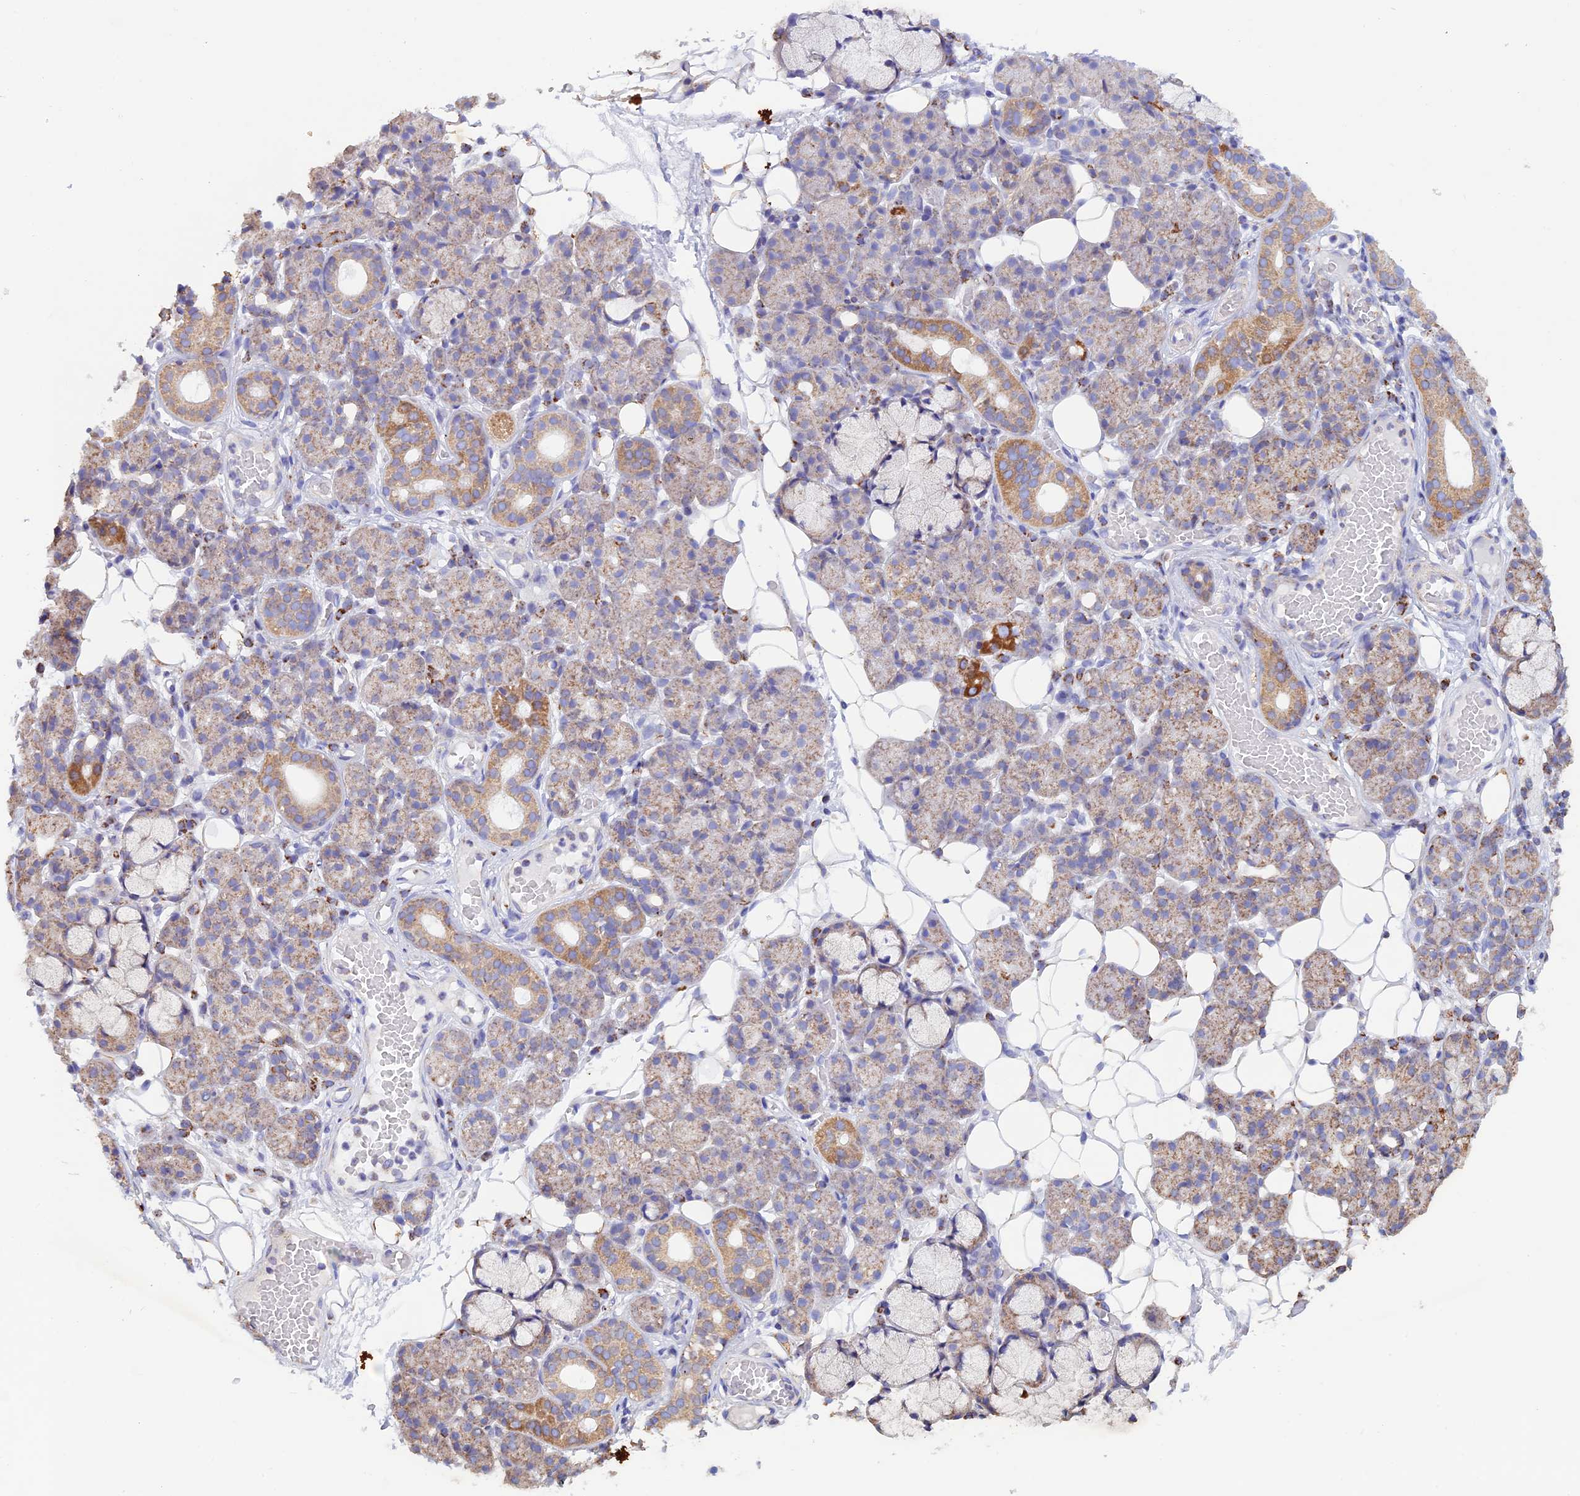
{"staining": {"intensity": "moderate", "quantity": "25%-75%", "location": "cytoplasmic/membranous"}, "tissue": "salivary gland", "cell_type": "Glandular cells", "image_type": "normal", "snomed": [{"axis": "morphology", "description": "Normal tissue, NOS"}, {"axis": "topography", "description": "Salivary gland"}], "caption": "DAB immunohistochemical staining of normal human salivary gland demonstrates moderate cytoplasmic/membranous protein expression in approximately 25%-75% of glandular cells. (brown staining indicates protein expression, while blue staining denotes nuclei).", "gene": "GCDH", "patient": {"sex": "male", "age": 63}}